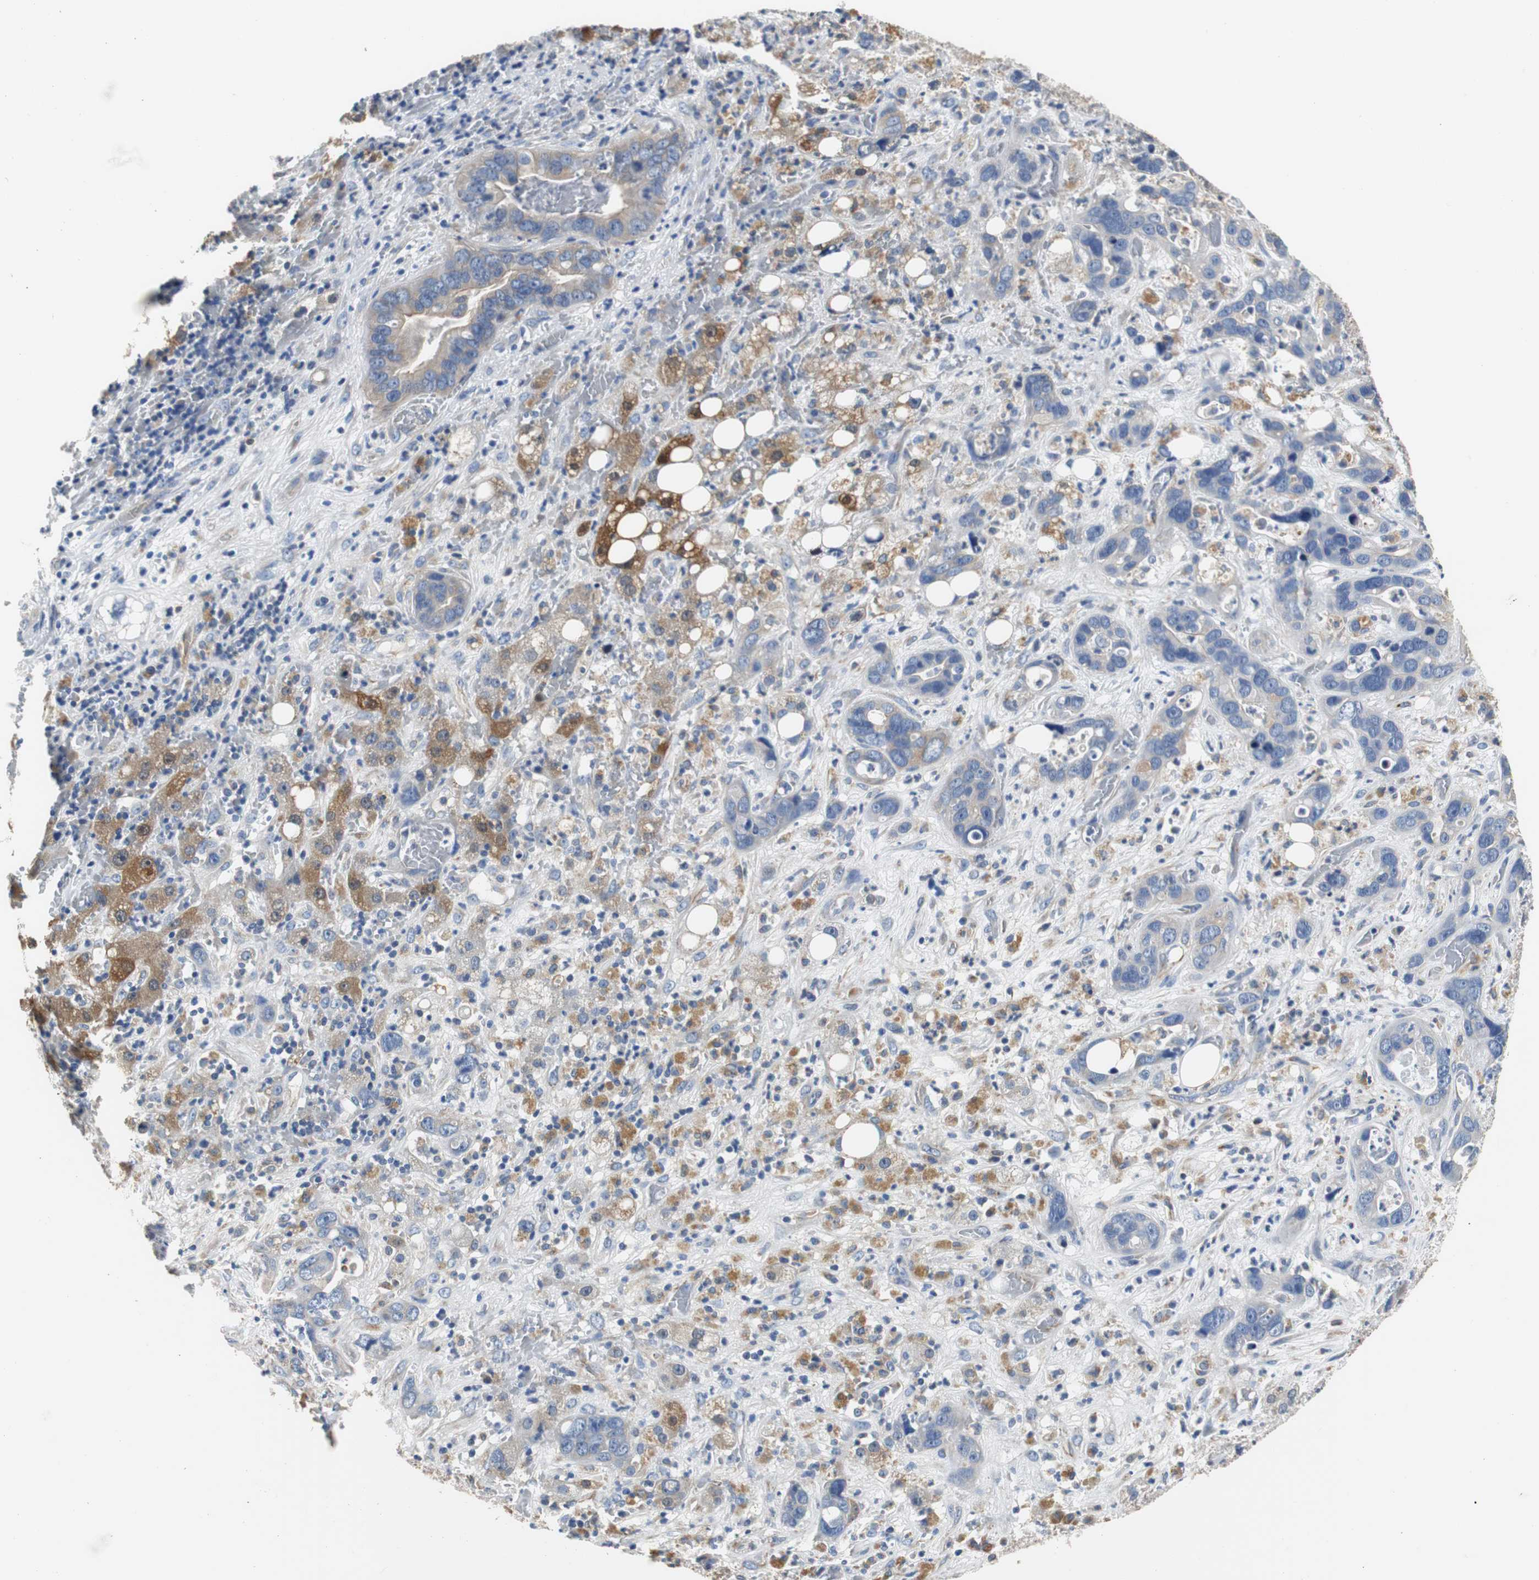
{"staining": {"intensity": "weak", "quantity": "25%-75%", "location": "cytoplasmic/membranous"}, "tissue": "liver cancer", "cell_type": "Tumor cells", "image_type": "cancer", "snomed": [{"axis": "morphology", "description": "Cholangiocarcinoma"}, {"axis": "topography", "description": "Liver"}], "caption": "IHC histopathology image of neoplastic tissue: human liver cholangiocarcinoma stained using immunohistochemistry (IHC) exhibits low levels of weak protein expression localized specifically in the cytoplasmic/membranous of tumor cells, appearing as a cytoplasmic/membranous brown color.", "gene": "PCK1", "patient": {"sex": "female", "age": 65}}